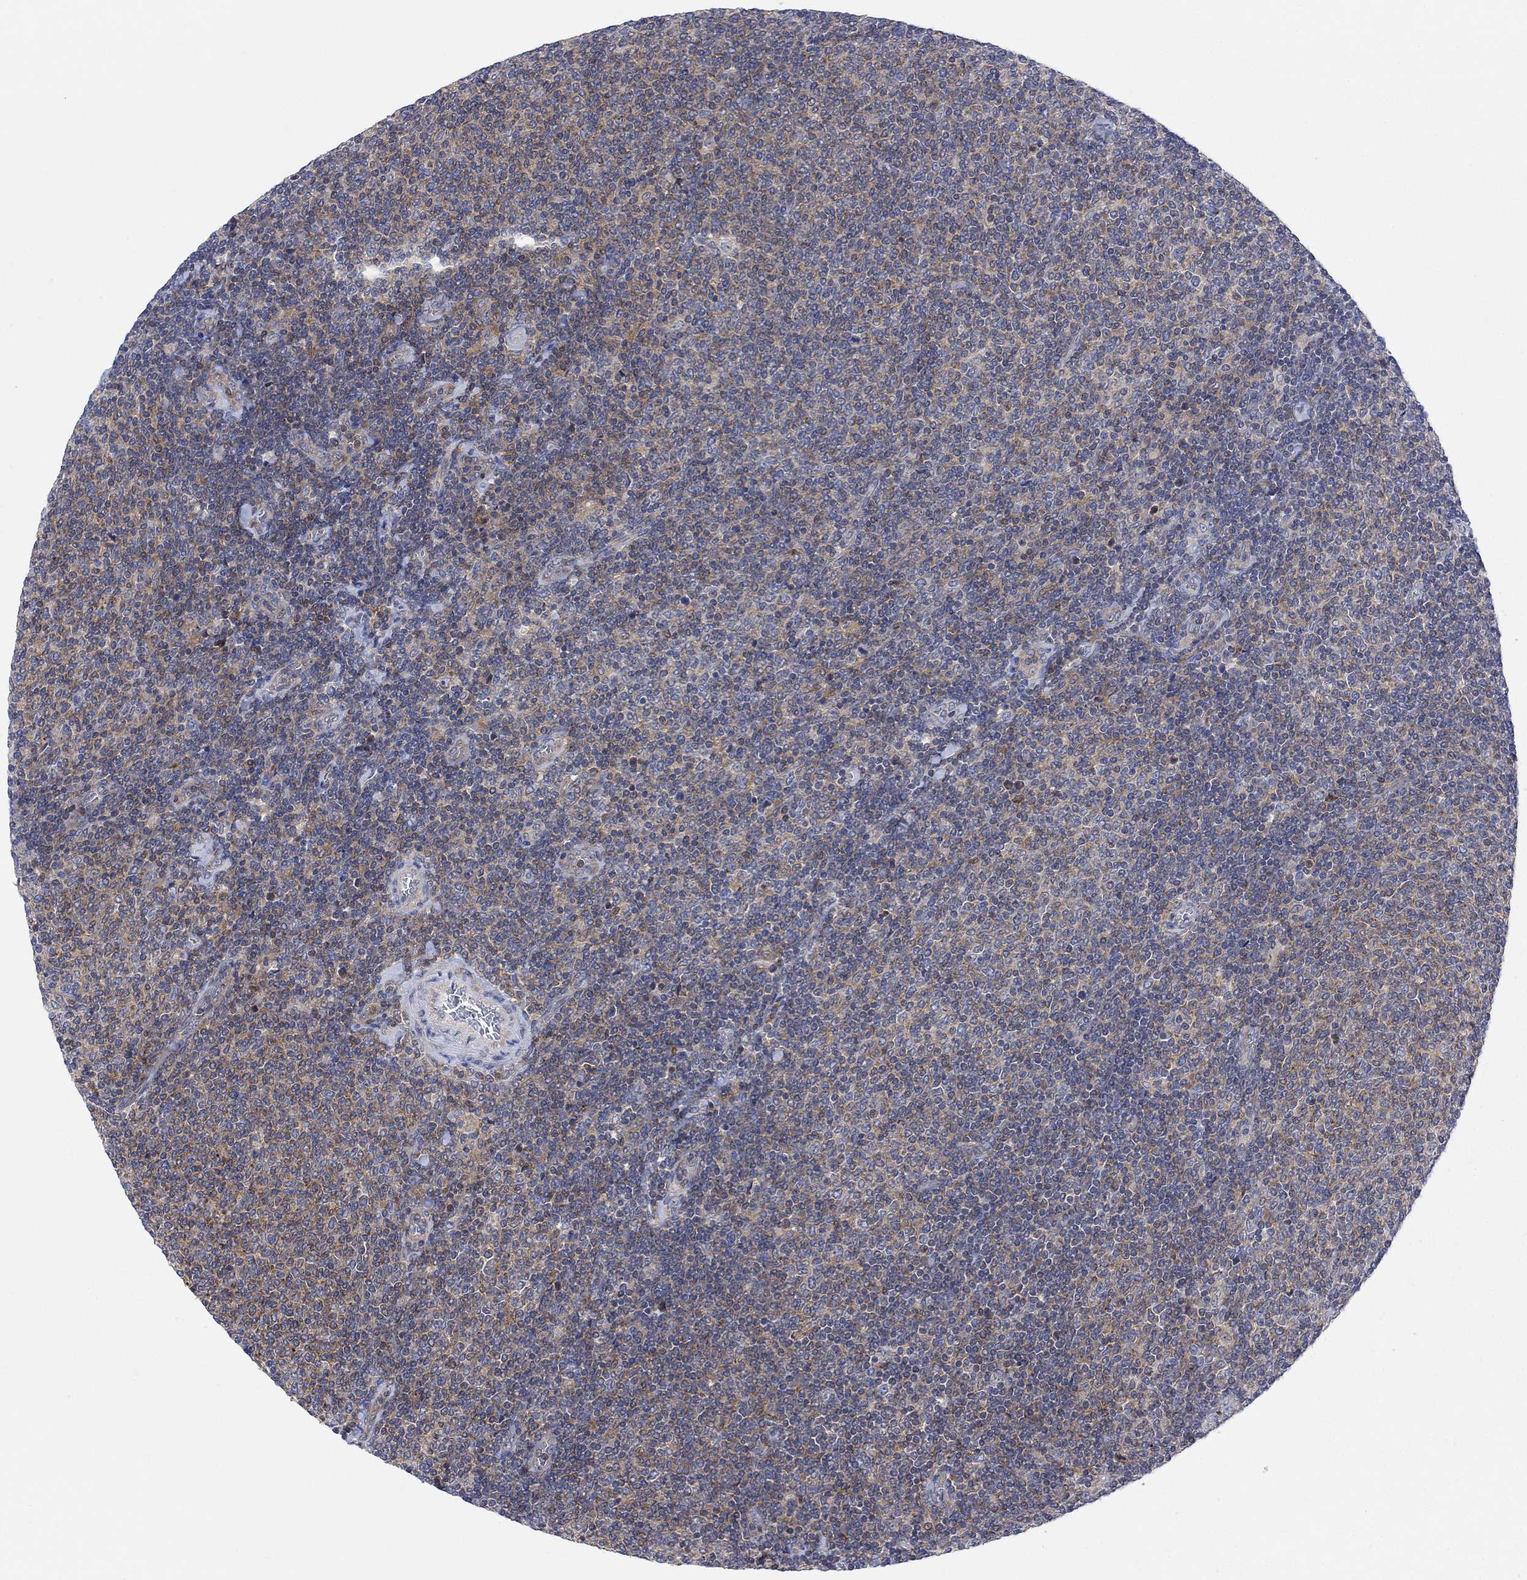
{"staining": {"intensity": "moderate", "quantity": "<25%", "location": "cytoplasmic/membranous"}, "tissue": "lymphoma", "cell_type": "Tumor cells", "image_type": "cancer", "snomed": [{"axis": "morphology", "description": "Malignant lymphoma, non-Hodgkin's type, Low grade"}, {"axis": "topography", "description": "Lymph node"}], "caption": "Immunohistochemistry micrograph of lymphoma stained for a protein (brown), which shows low levels of moderate cytoplasmic/membranous expression in about <25% of tumor cells.", "gene": "ARSK", "patient": {"sex": "male", "age": 52}}